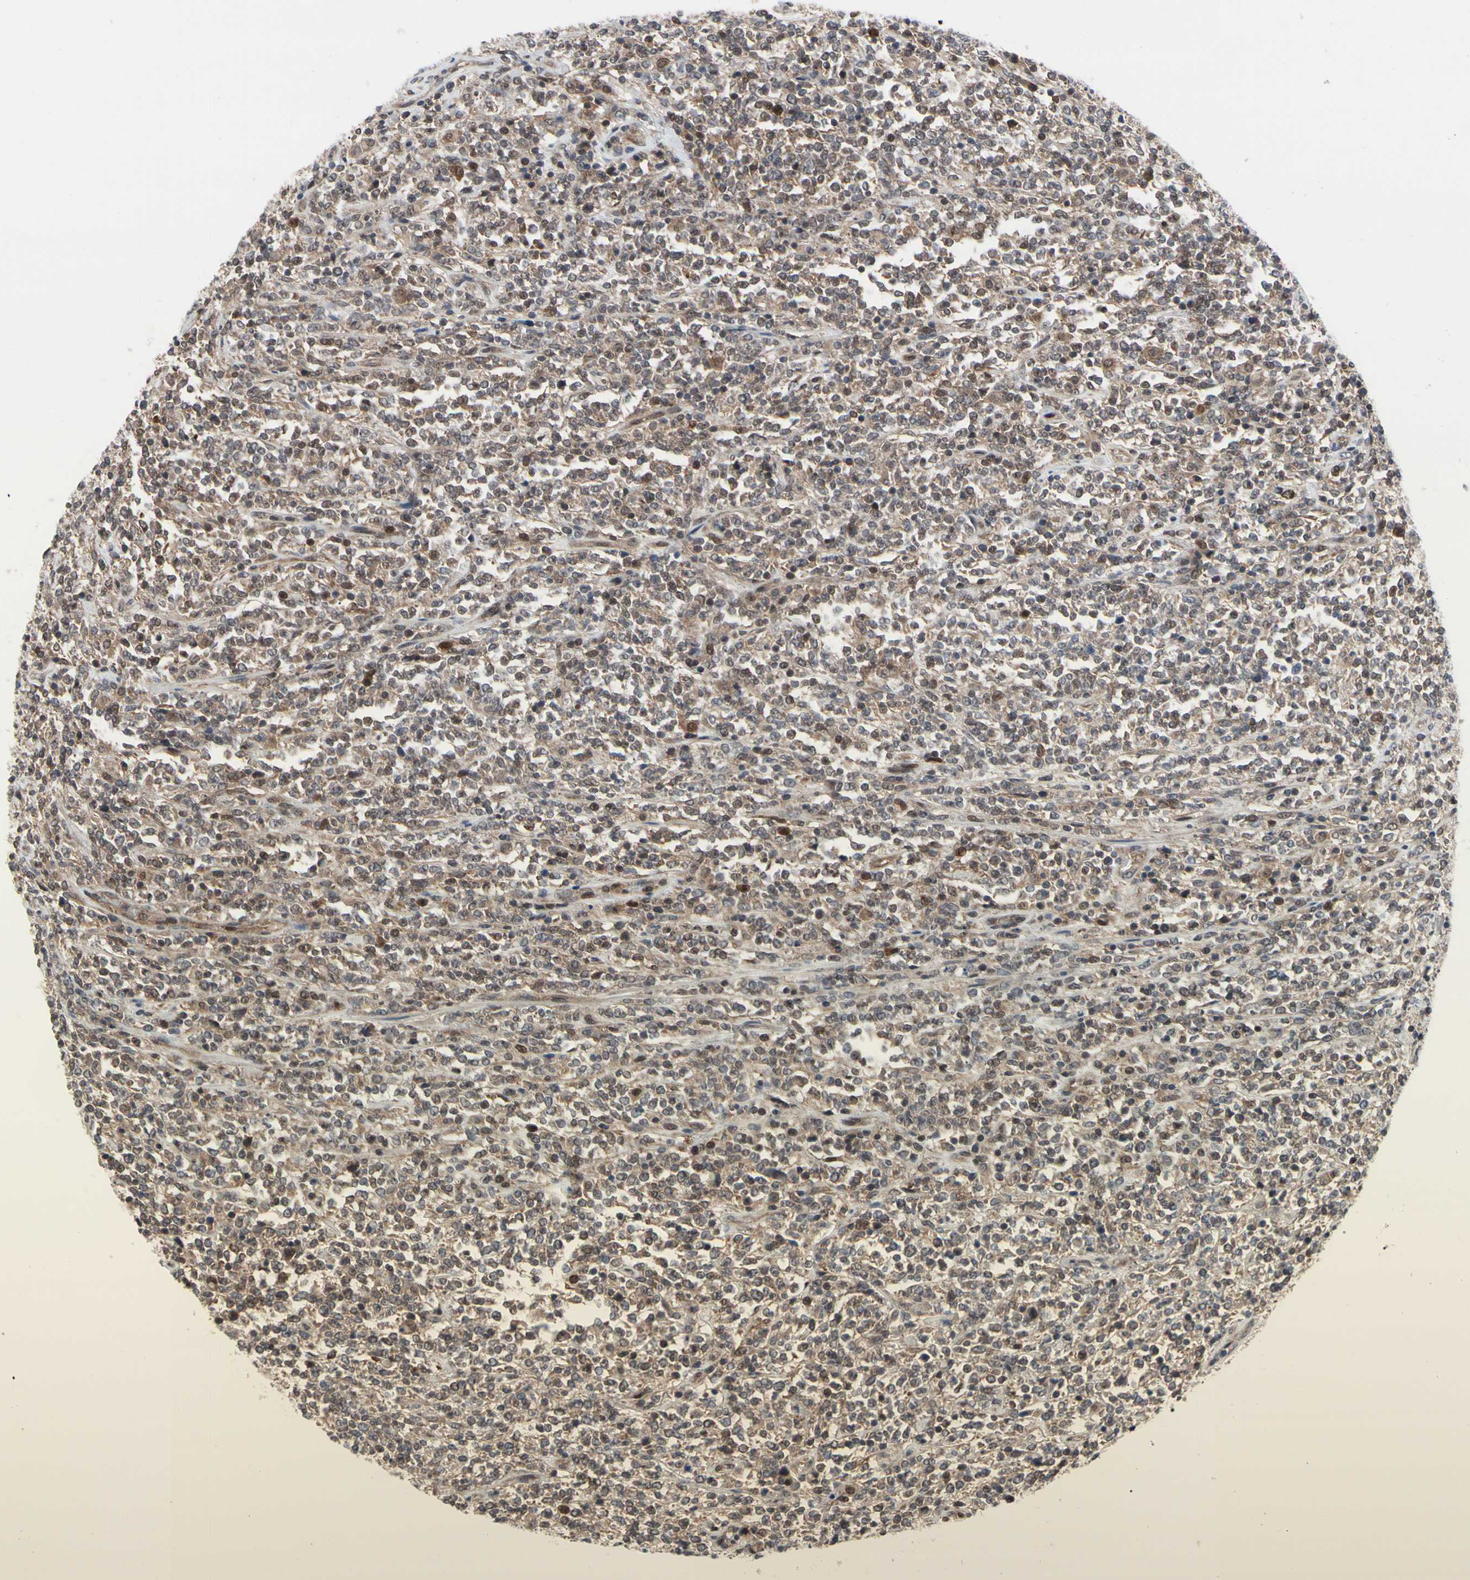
{"staining": {"intensity": "weak", "quantity": ">75%", "location": "cytoplasmic/membranous"}, "tissue": "lymphoma", "cell_type": "Tumor cells", "image_type": "cancer", "snomed": [{"axis": "morphology", "description": "Malignant lymphoma, non-Hodgkin's type, High grade"}, {"axis": "topography", "description": "Soft tissue"}], "caption": "The micrograph exhibits immunohistochemical staining of malignant lymphoma, non-Hodgkin's type (high-grade). There is weak cytoplasmic/membranous expression is appreciated in about >75% of tumor cells.", "gene": "CDK5", "patient": {"sex": "male", "age": 18}}